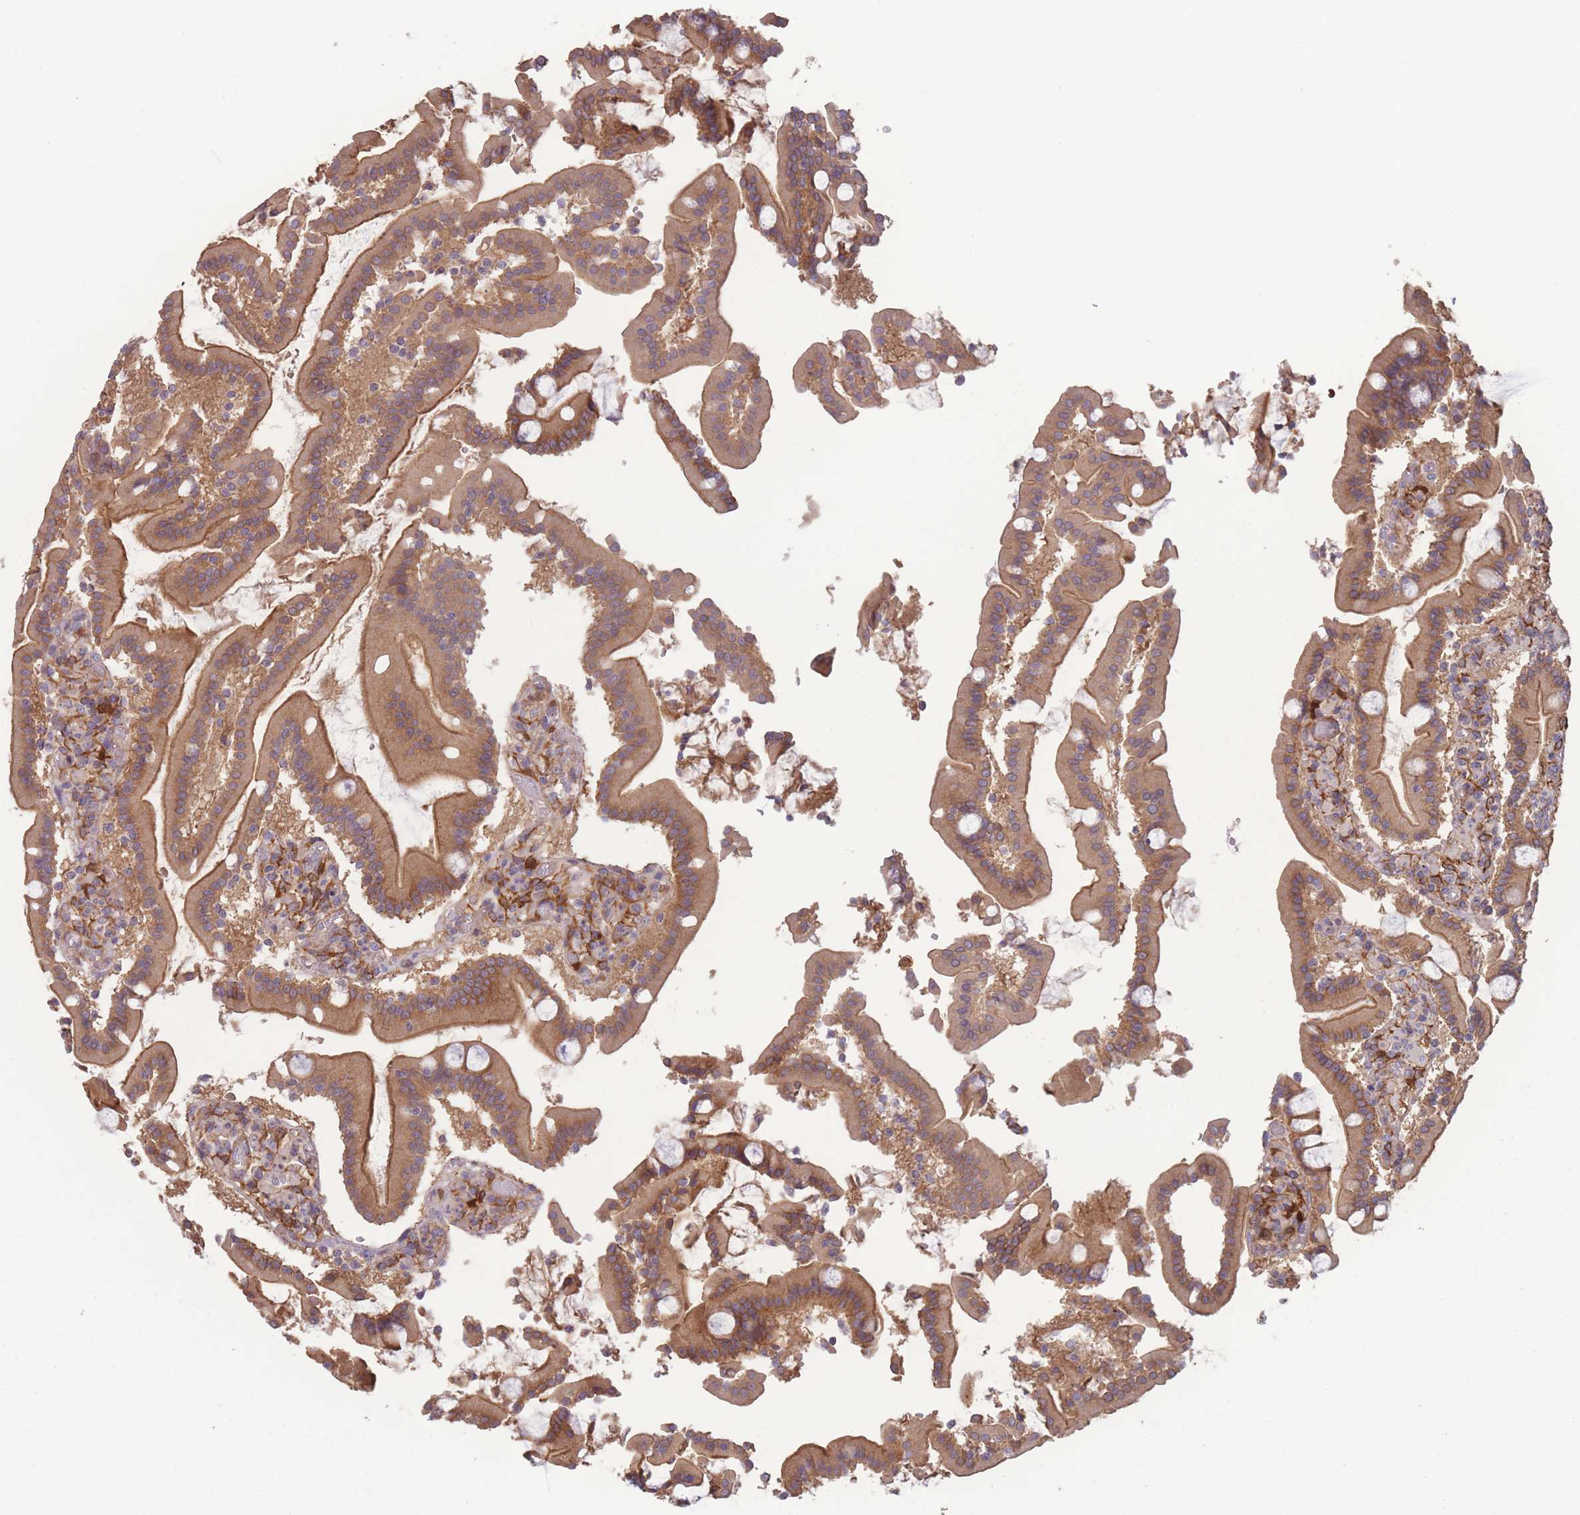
{"staining": {"intensity": "strong", "quantity": ">75%", "location": "cytoplasmic/membranous"}, "tissue": "duodenum", "cell_type": "Glandular cells", "image_type": "normal", "snomed": [{"axis": "morphology", "description": "Normal tissue, NOS"}, {"axis": "topography", "description": "Duodenum"}], "caption": "Protein staining of normal duodenum reveals strong cytoplasmic/membranous expression in about >75% of glandular cells. The staining was performed using DAB, with brown indicating positive protein expression. Nuclei are stained blue with hematoxylin.", "gene": "STEAP3", "patient": {"sex": "male", "age": 55}}